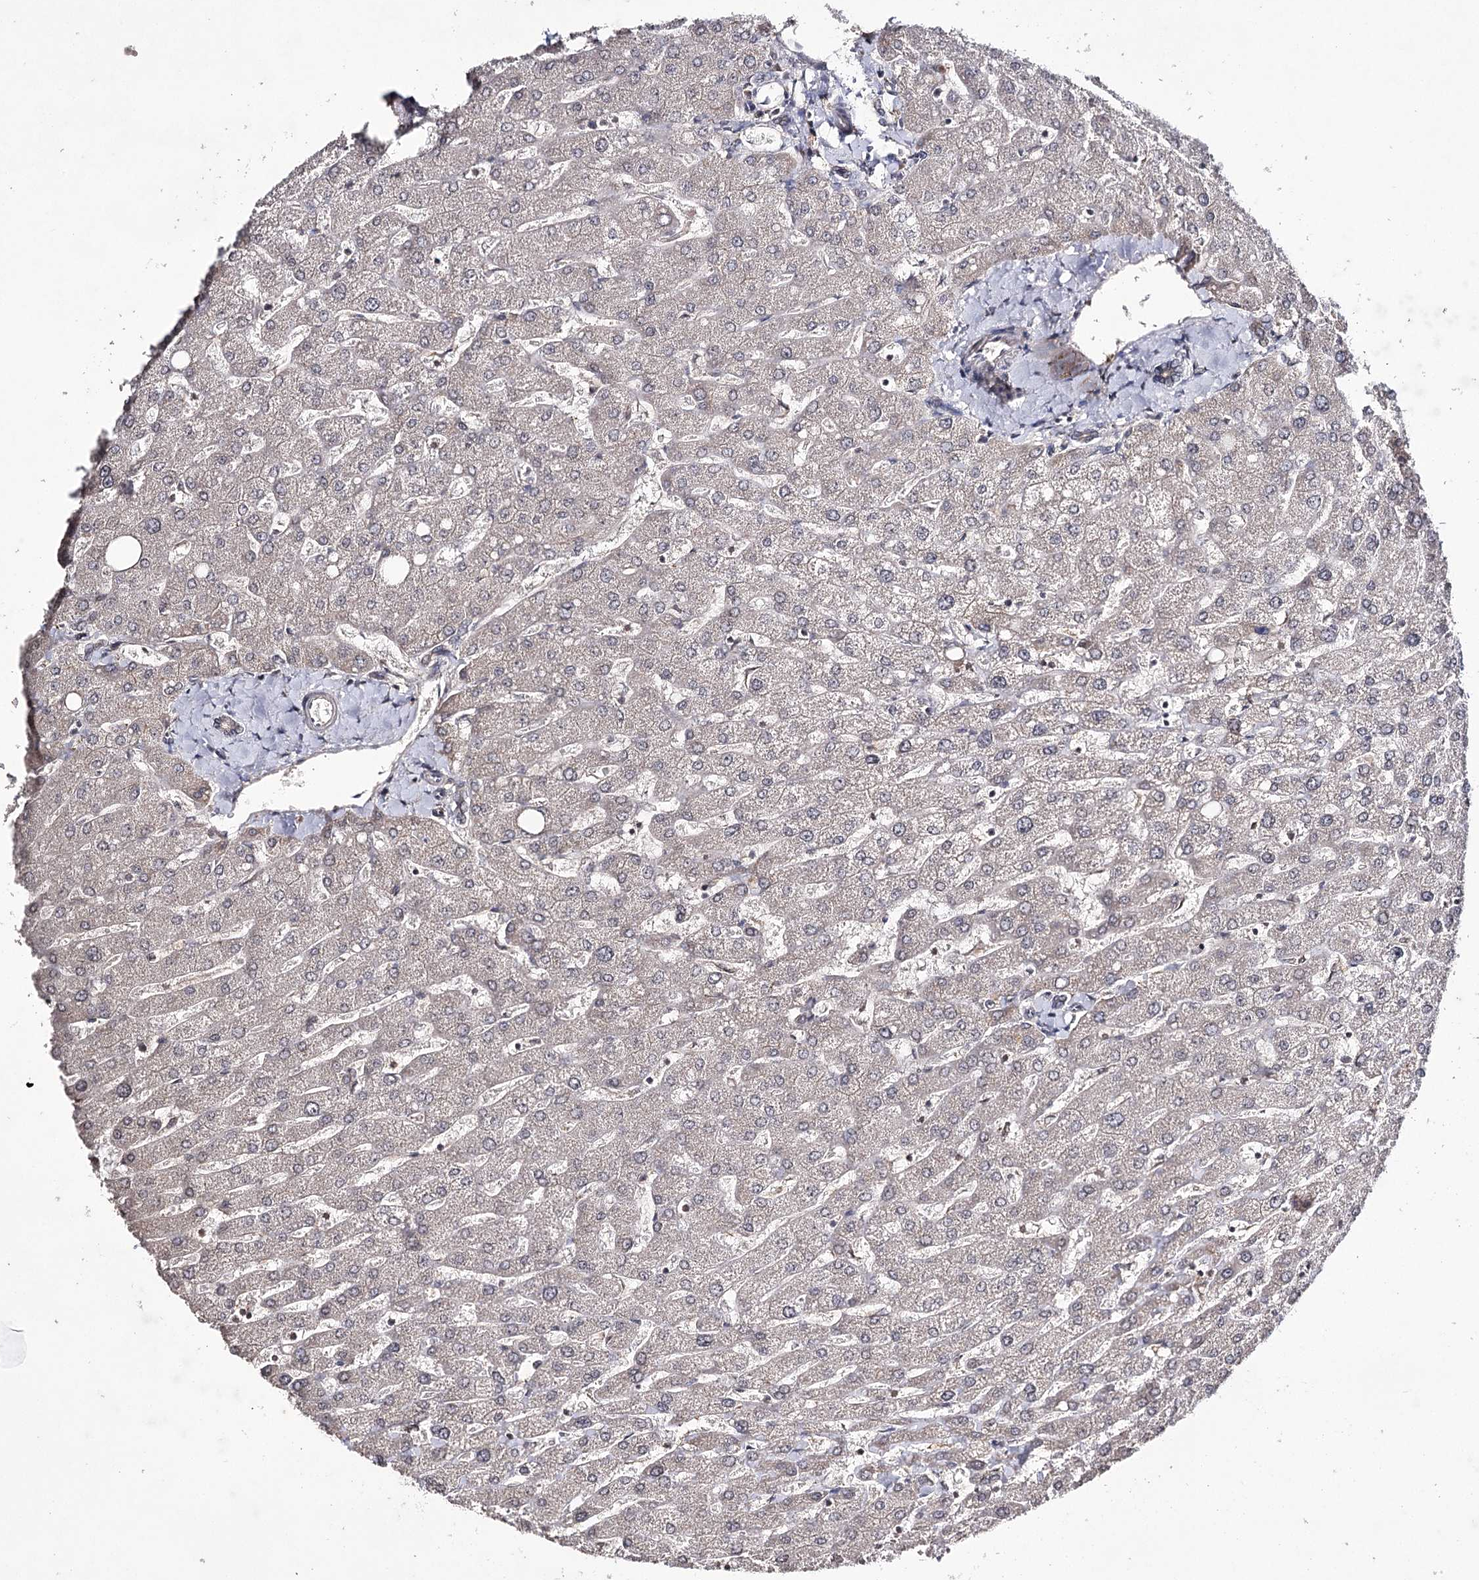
{"staining": {"intensity": "negative", "quantity": "none", "location": "none"}, "tissue": "liver", "cell_type": "Cholangiocytes", "image_type": "normal", "snomed": [{"axis": "morphology", "description": "Normal tissue, NOS"}, {"axis": "topography", "description": "Liver"}], "caption": "Immunohistochemistry (IHC) of normal human liver reveals no positivity in cholangiocytes. (DAB immunohistochemistry (IHC) with hematoxylin counter stain).", "gene": "SYNGR3", "patient": {"sex": "male", "age": 55}}